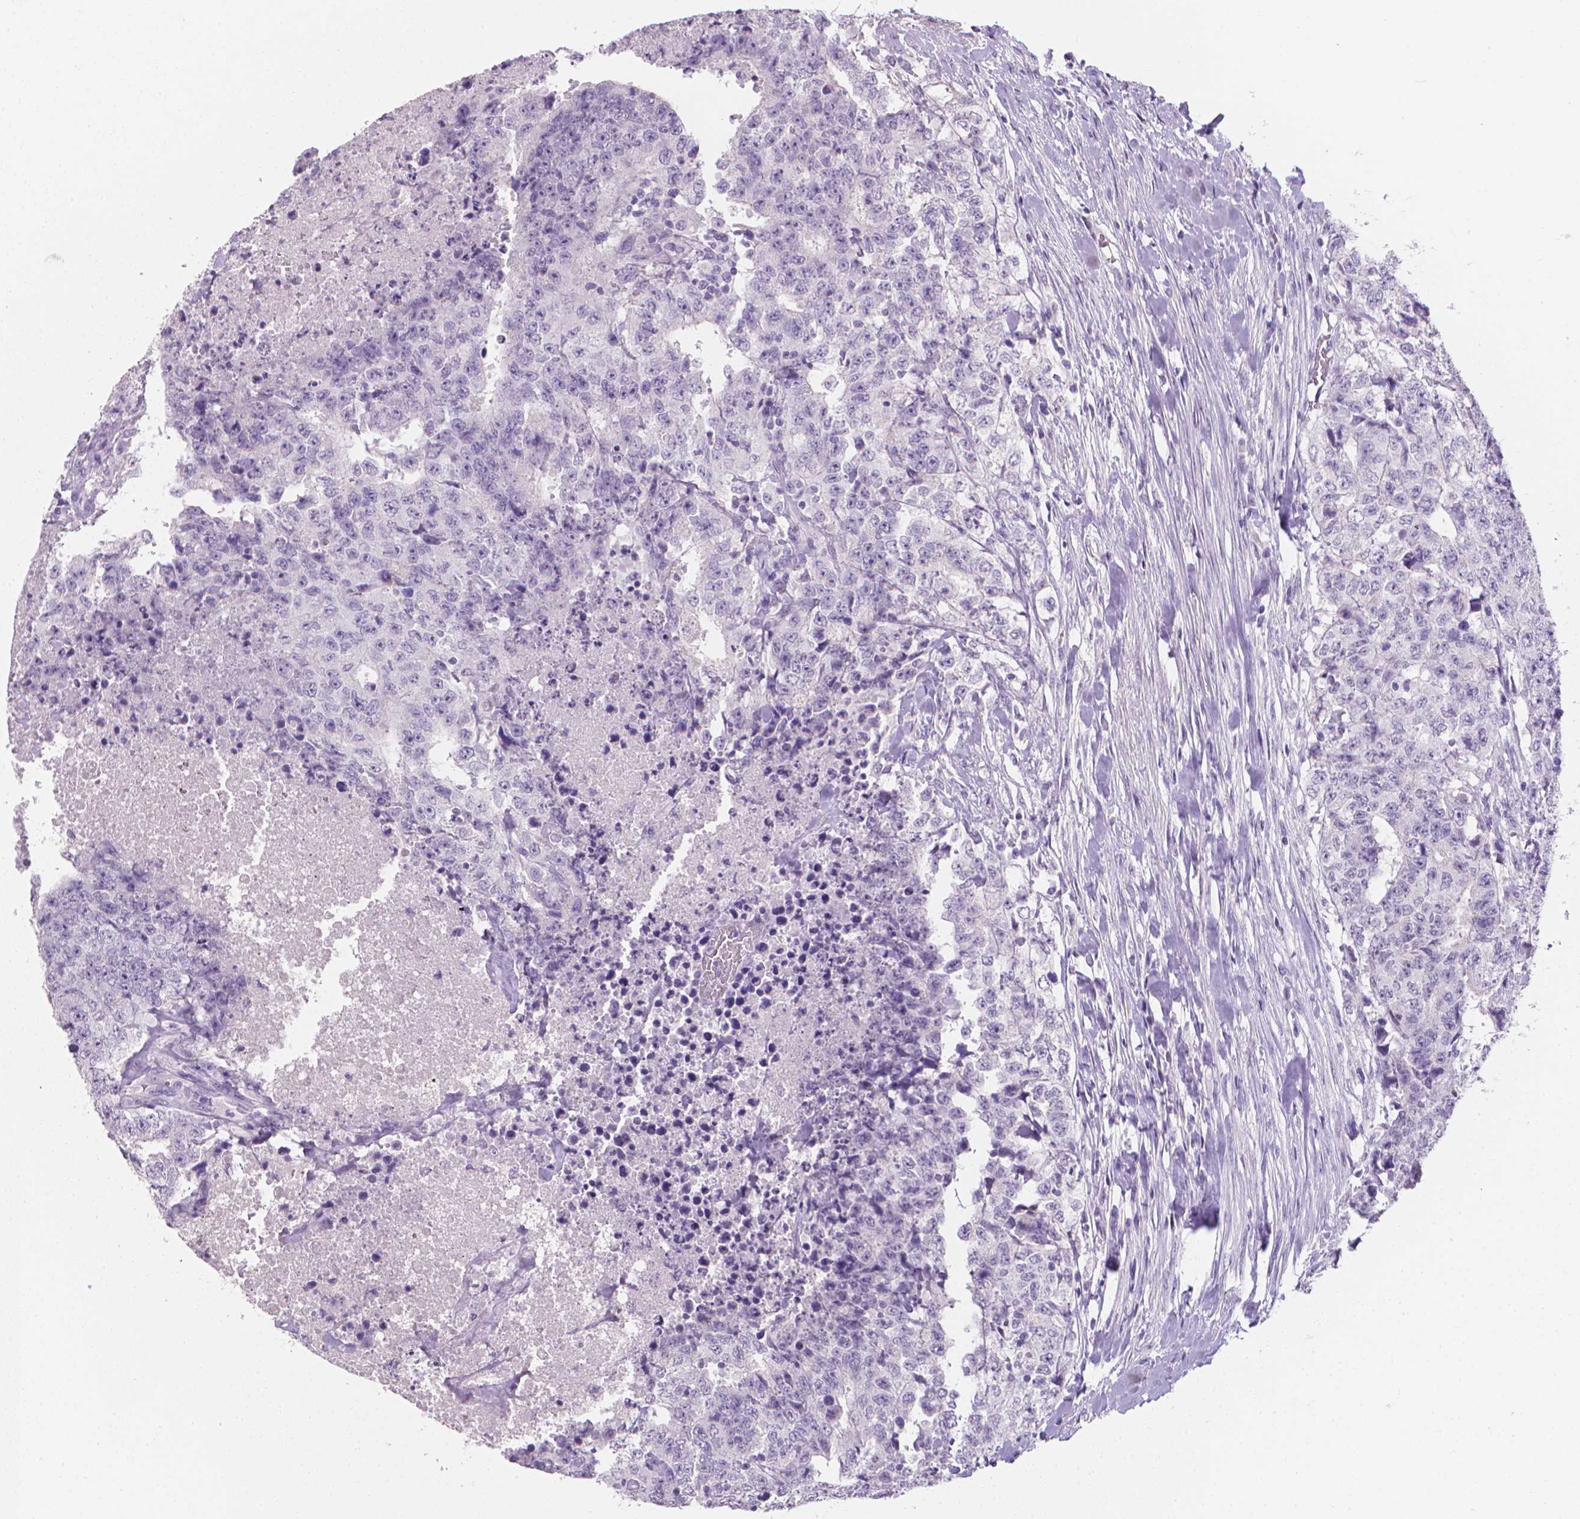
{"staining": {"intensity": "negative", "quantity": "none", "location": "none"}, "tissue": "testis cancer", "cell_type": "Tumor cells", "image_type": "cancer", "snomed": [{"axis": "morphology", "description": "Carcinoma, Embryonal, NOS"}, {"axis": "topography", "description": "Testis"}], "caption": "Immunohistochemistry (IHC) of testis cancer shows no expression in tumor cells.", "gene": "XPNPEP2", "patient": {"sex": "male", "age": 24}}